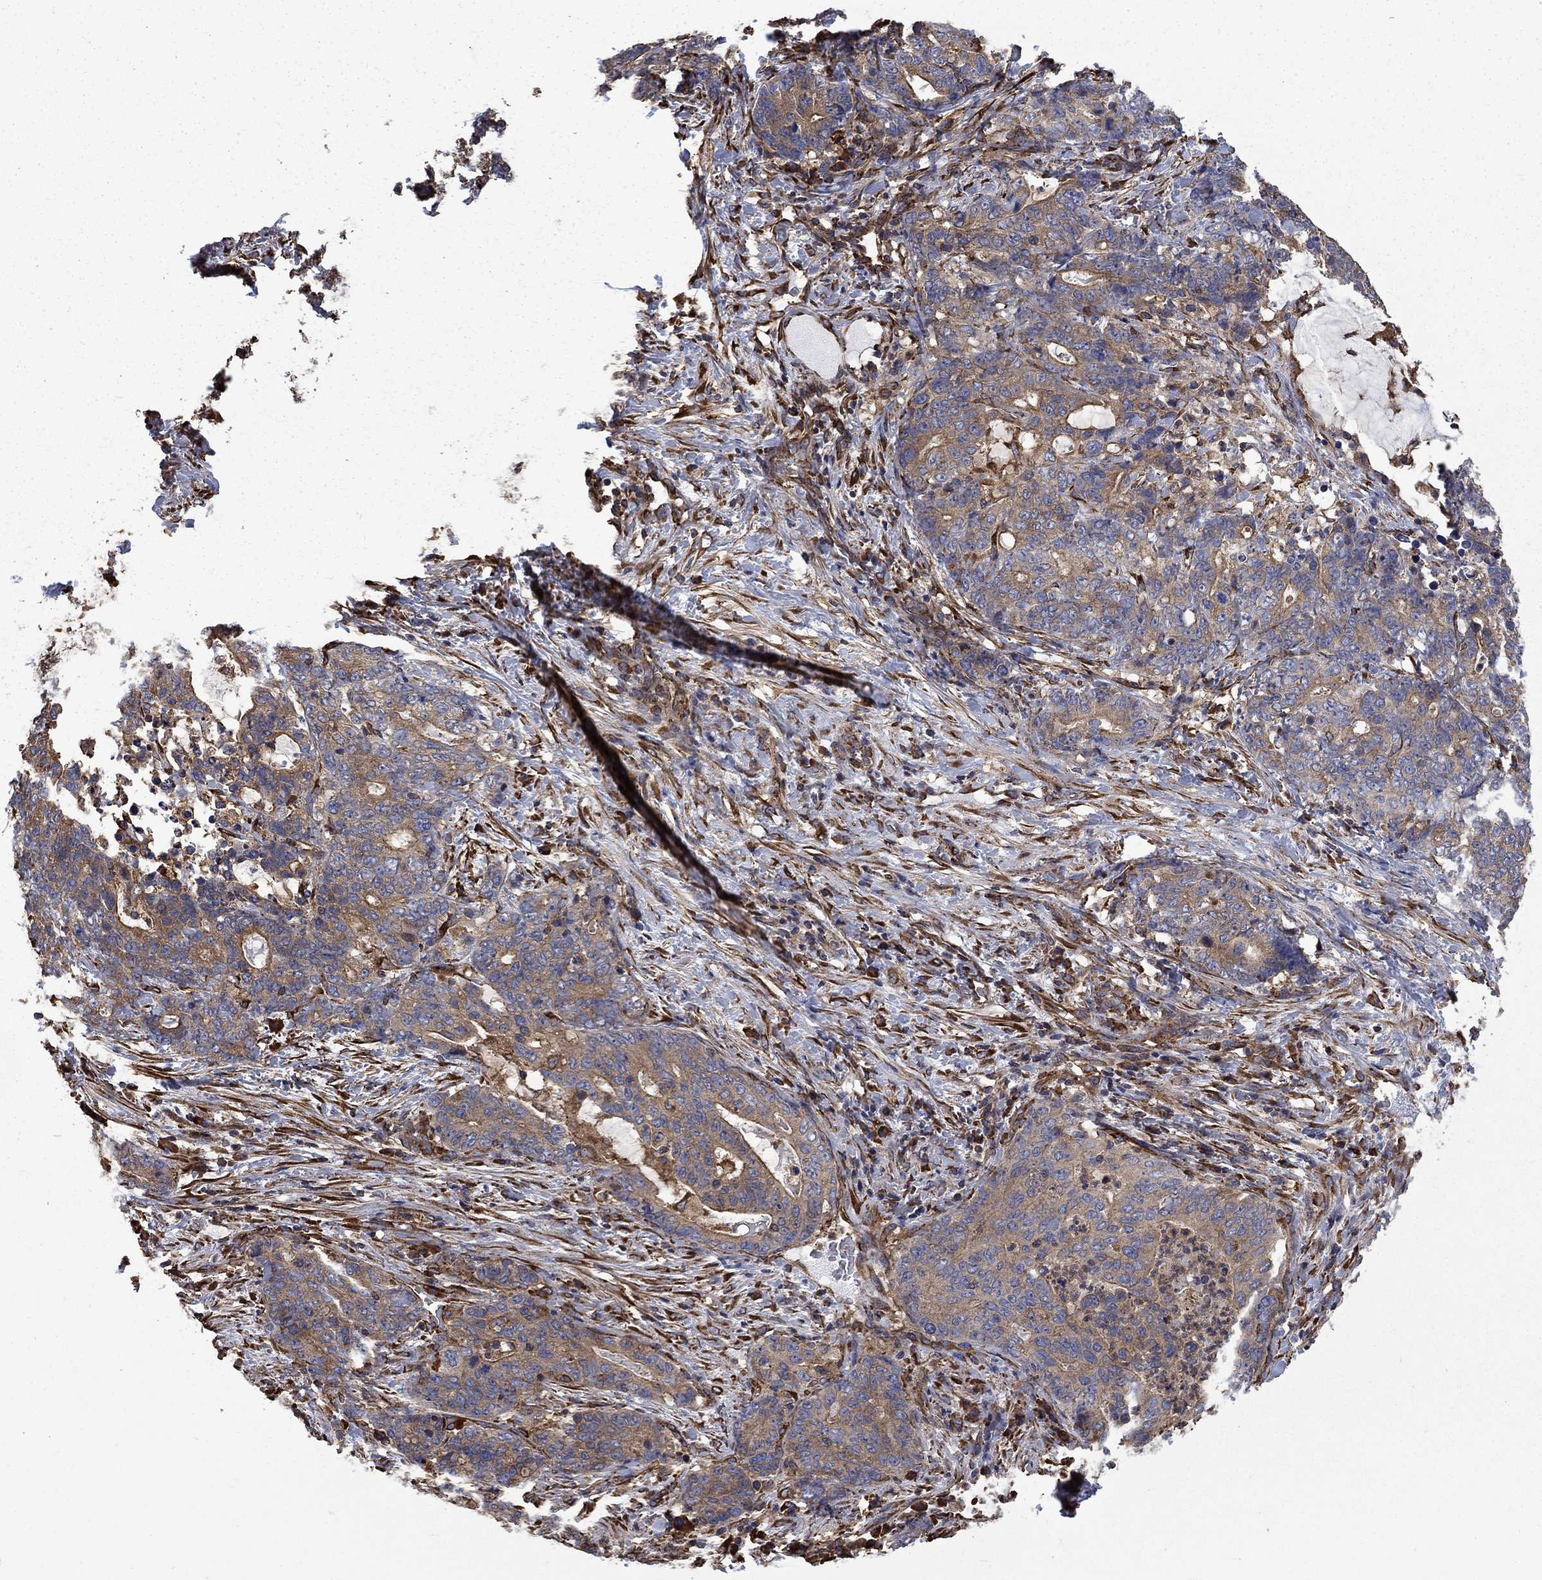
{"staining": {"intensity": "moderate", "quantity": "25%-75%", "location": "cytoplasmic/membranous"}, "tissue": "stomach cancer", "cell_type": "Tumor cells", "image_type": "cancer", "snomed": [{"axis": "morphology", "description": "Normal tissue, NOS"}, {"axis": "morphology", "description": "Adenocarcinoma, NOS"}, {"axis": "topography", "description": "Stomach"}], "caption": "IHC (DAB (3,3'-diaminobenzidine)) staining of stomach adenocarcinoma exhibits moderate cytoplasmic/membranous protein expression in about 25%-75% of tumor cells.", "gene": "CUTC", "patient": {"sex": "female", "age": 64}}